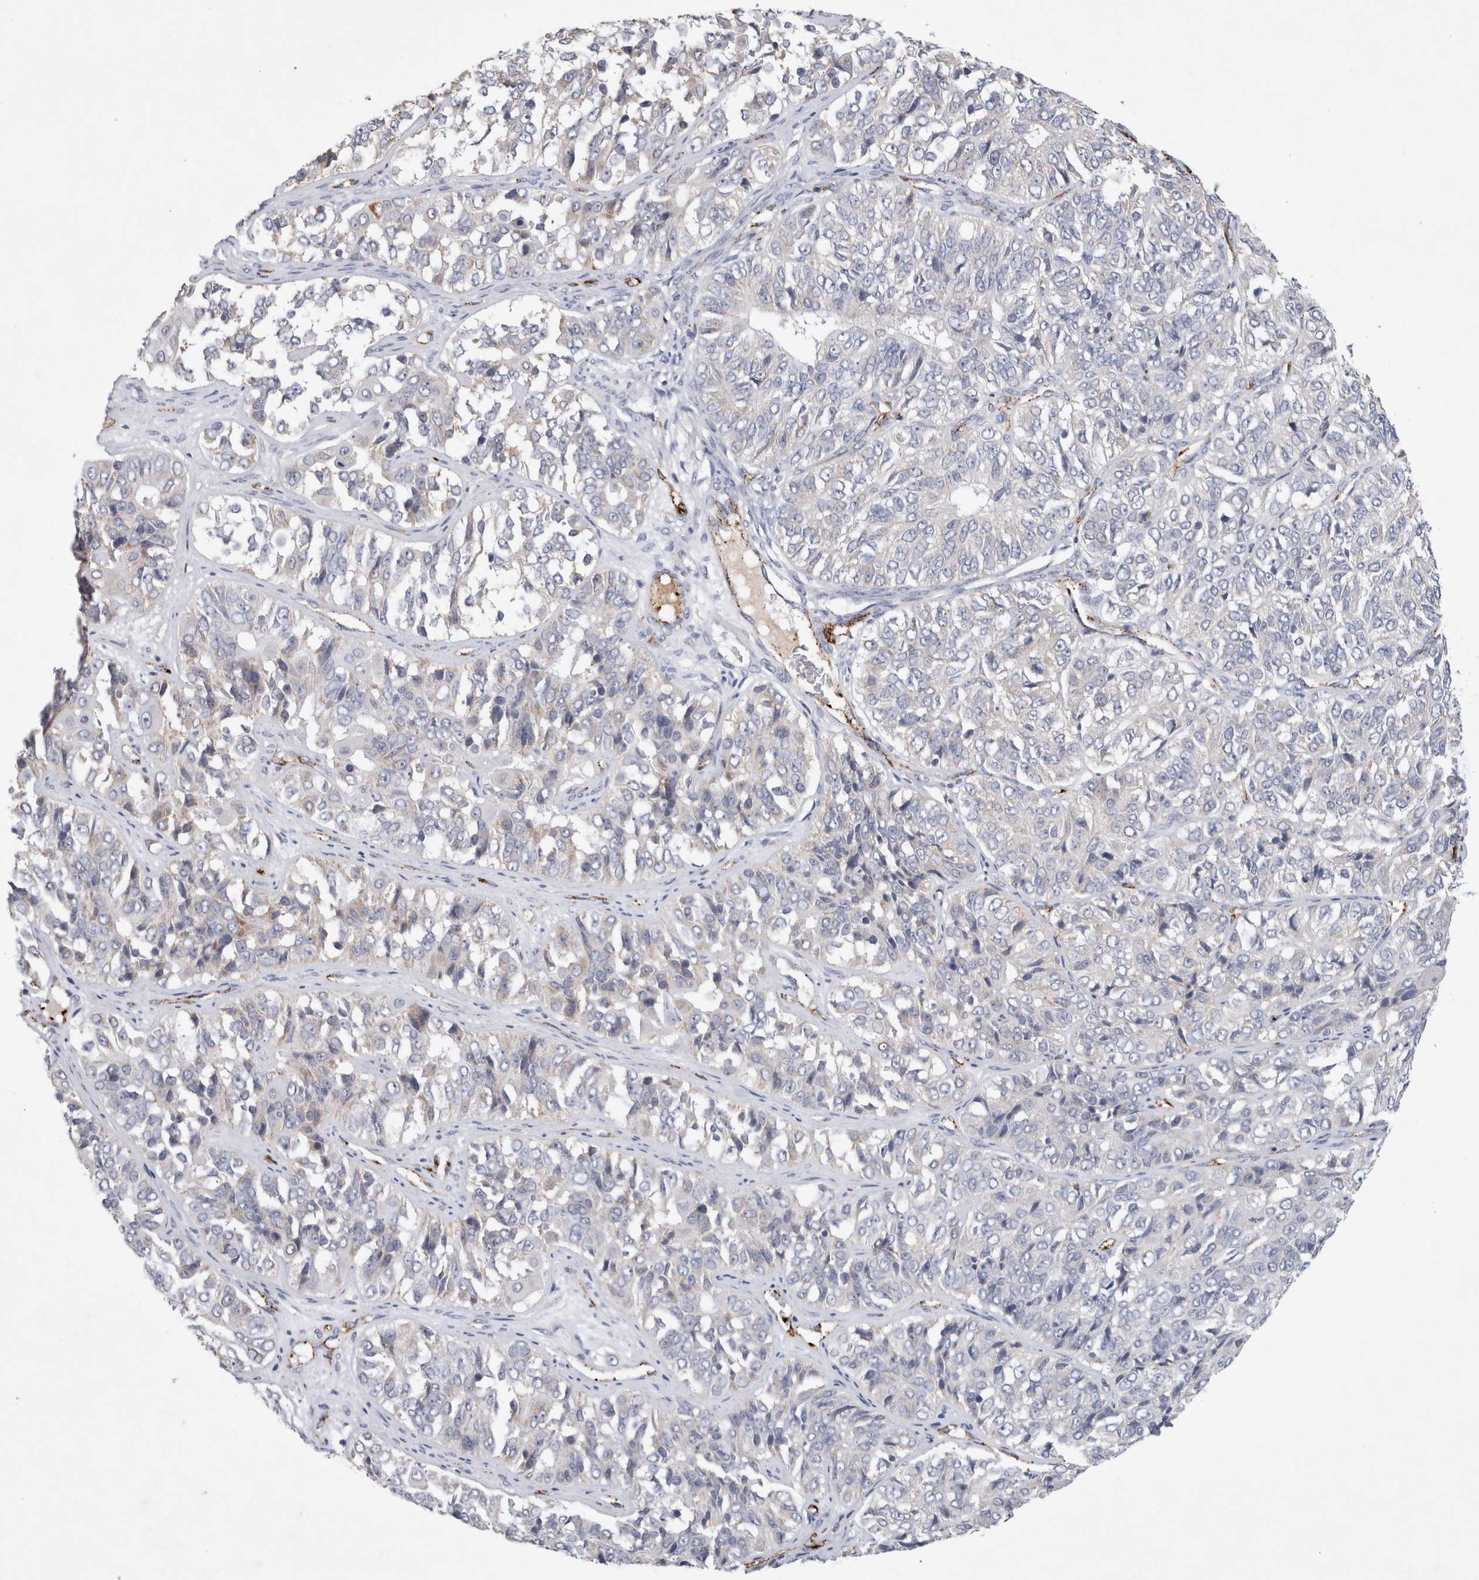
{"staining": {"intensity": "negative", "quantity": "none", "location": "none"}, "tissue": "ovarian cancer", "cell_type": "Tumor cells", "image_type": "cancer", "snomed": [{"axis": "morphology", "description": "Carcinoma, endometroid"}, {"axis": "topography", "description": "Ovary"}], "caption": "Immunohistochemical staining of ovarian cancer exhibits no significant staining in tumor cells.", "gene": "IARS2", "patient": {"sex": "female", "age": 51}}